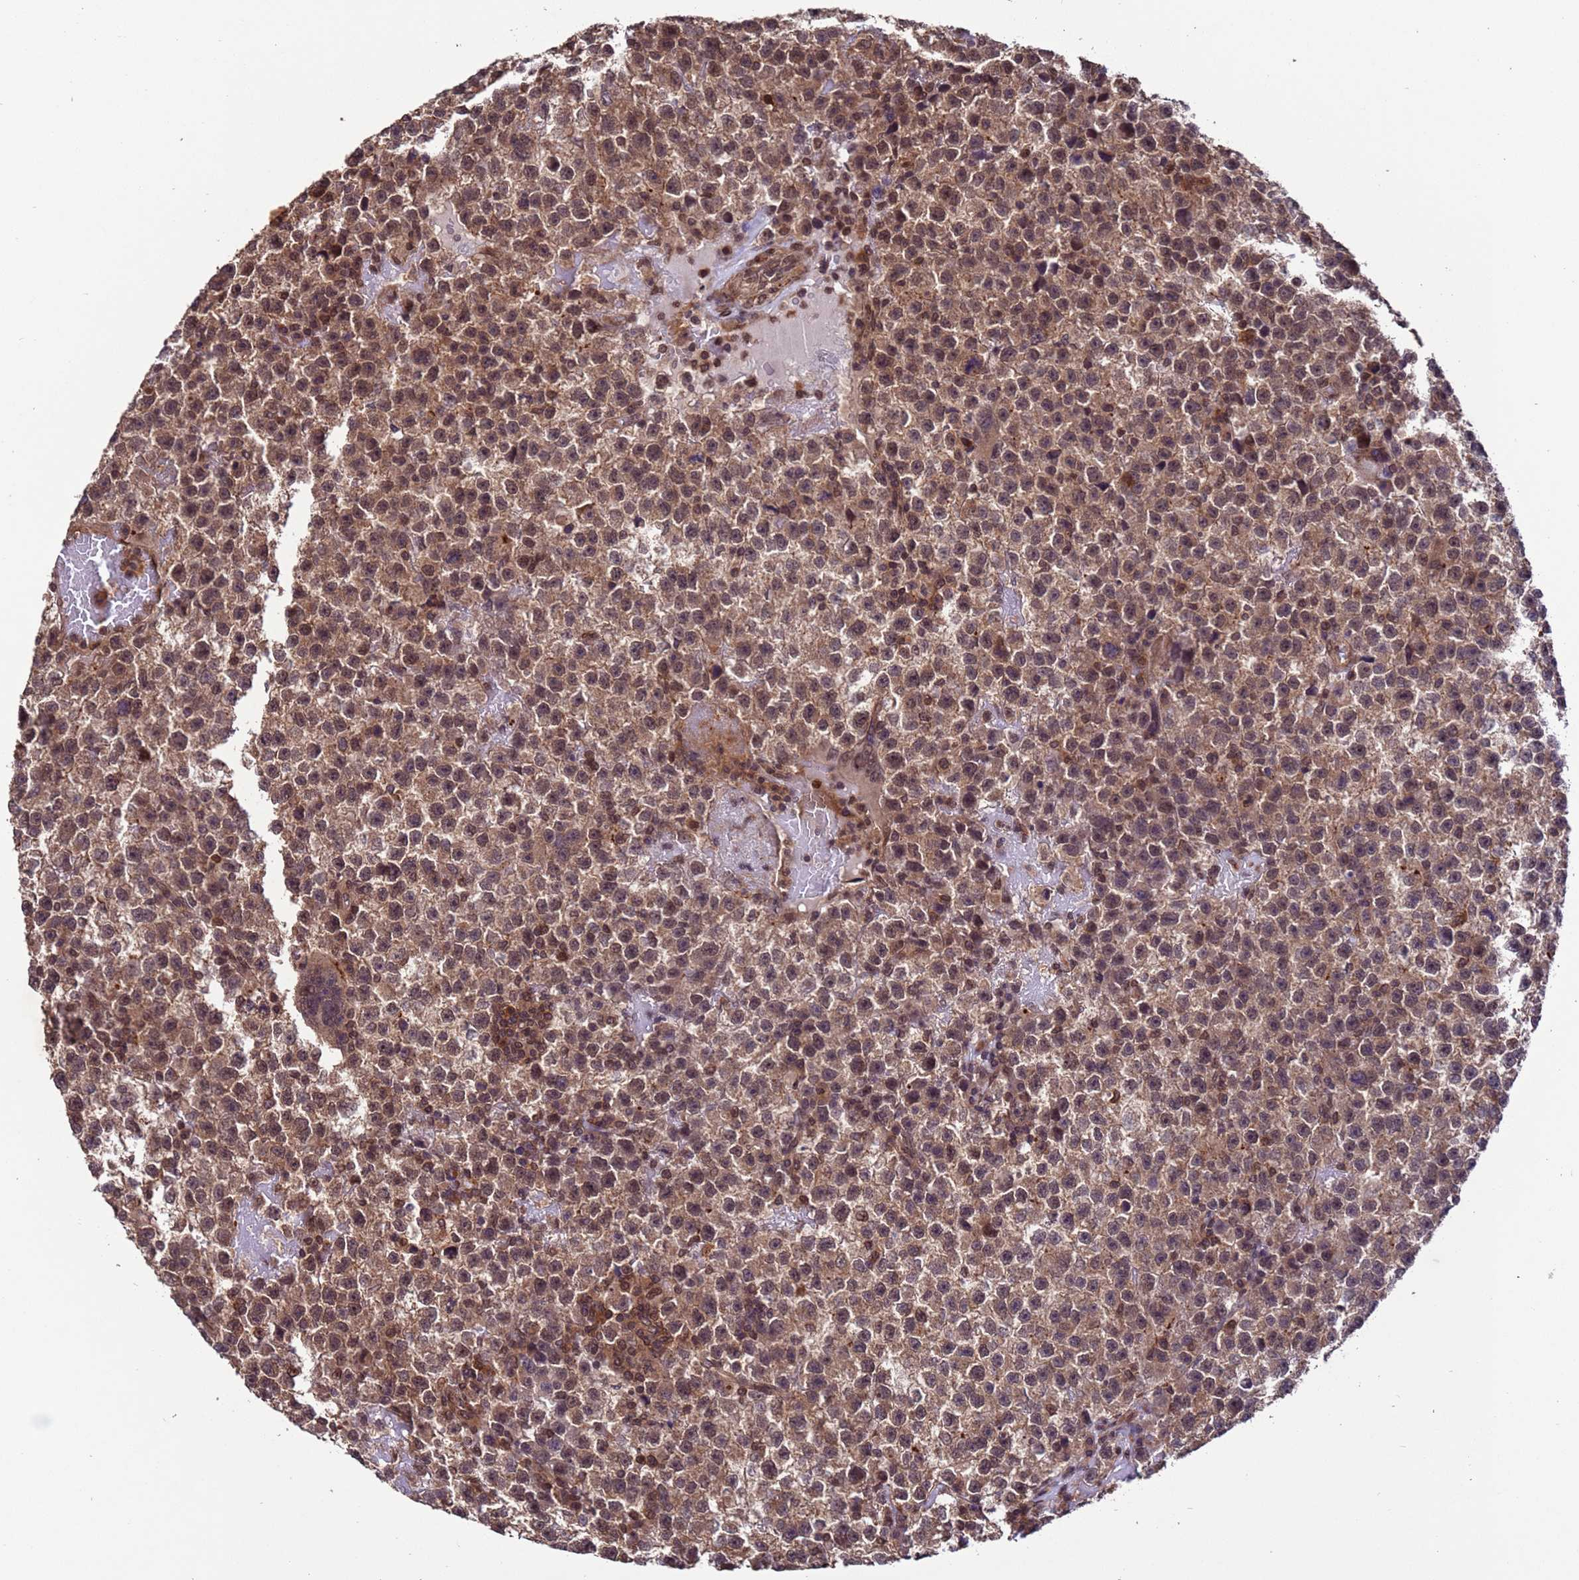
{"staining": {"intensity": "moderate", "quantity": ">75%", "location": "cytoplasmic/membranous,nuclear"}, "tissue": "testis cancer", "cell_type": "Tumor cells", "image_type": "cancer", "snomed": [{"axis": "morphology", "description": "Seminoma, NOS"}, {"axis": "topography", "description": "Testis"}], "caption": "A micrograph of human seminoma (testis) stained for a protein demonstrates moderate cytoplasmic/membranous and nuclear brown staining in tumor cells.", "gene": "VSTM4", "patient": {"sex": "male", "age": 22}}